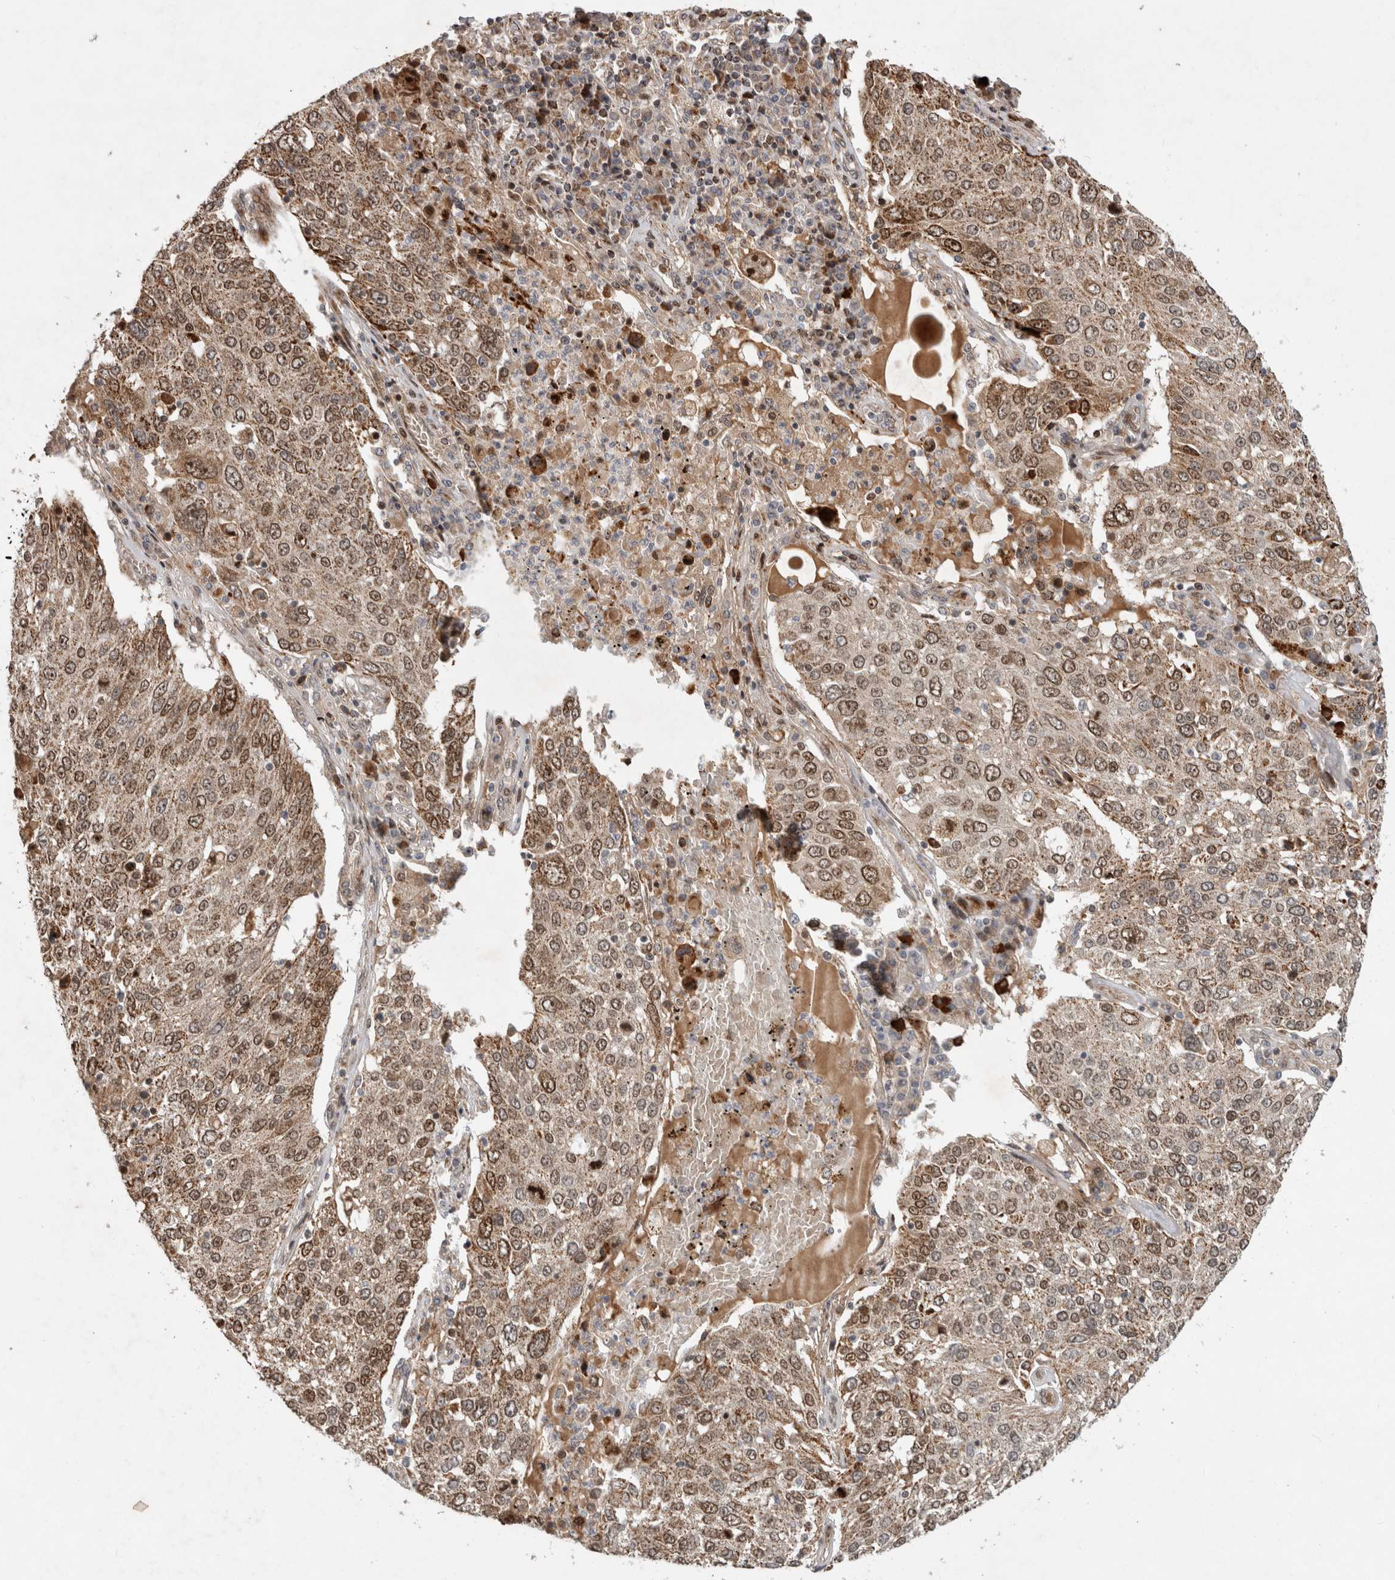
{"staining": {"intensity": "moderate", "quantity": ">75%", "location": "cytoplasmic/membranous,nuclear"}, "tissue": "lung cancer", "cell_type": "Tumor cells", "image_type": "cancer", "snomed": [{"axis": "morphology", "description": "Squamous cell carcinoma, NOS"}, {"axis": "topography", "description": "Lung"}], "caption": "Protein staining demonstrates moderate cytoplasmic/membranous and nuclear staining in about >75% of tumor cells in lung cancer (squamous cell carcinoma).", "gene": "INSRR", "patient": {"sex": "male", "age": 65}}